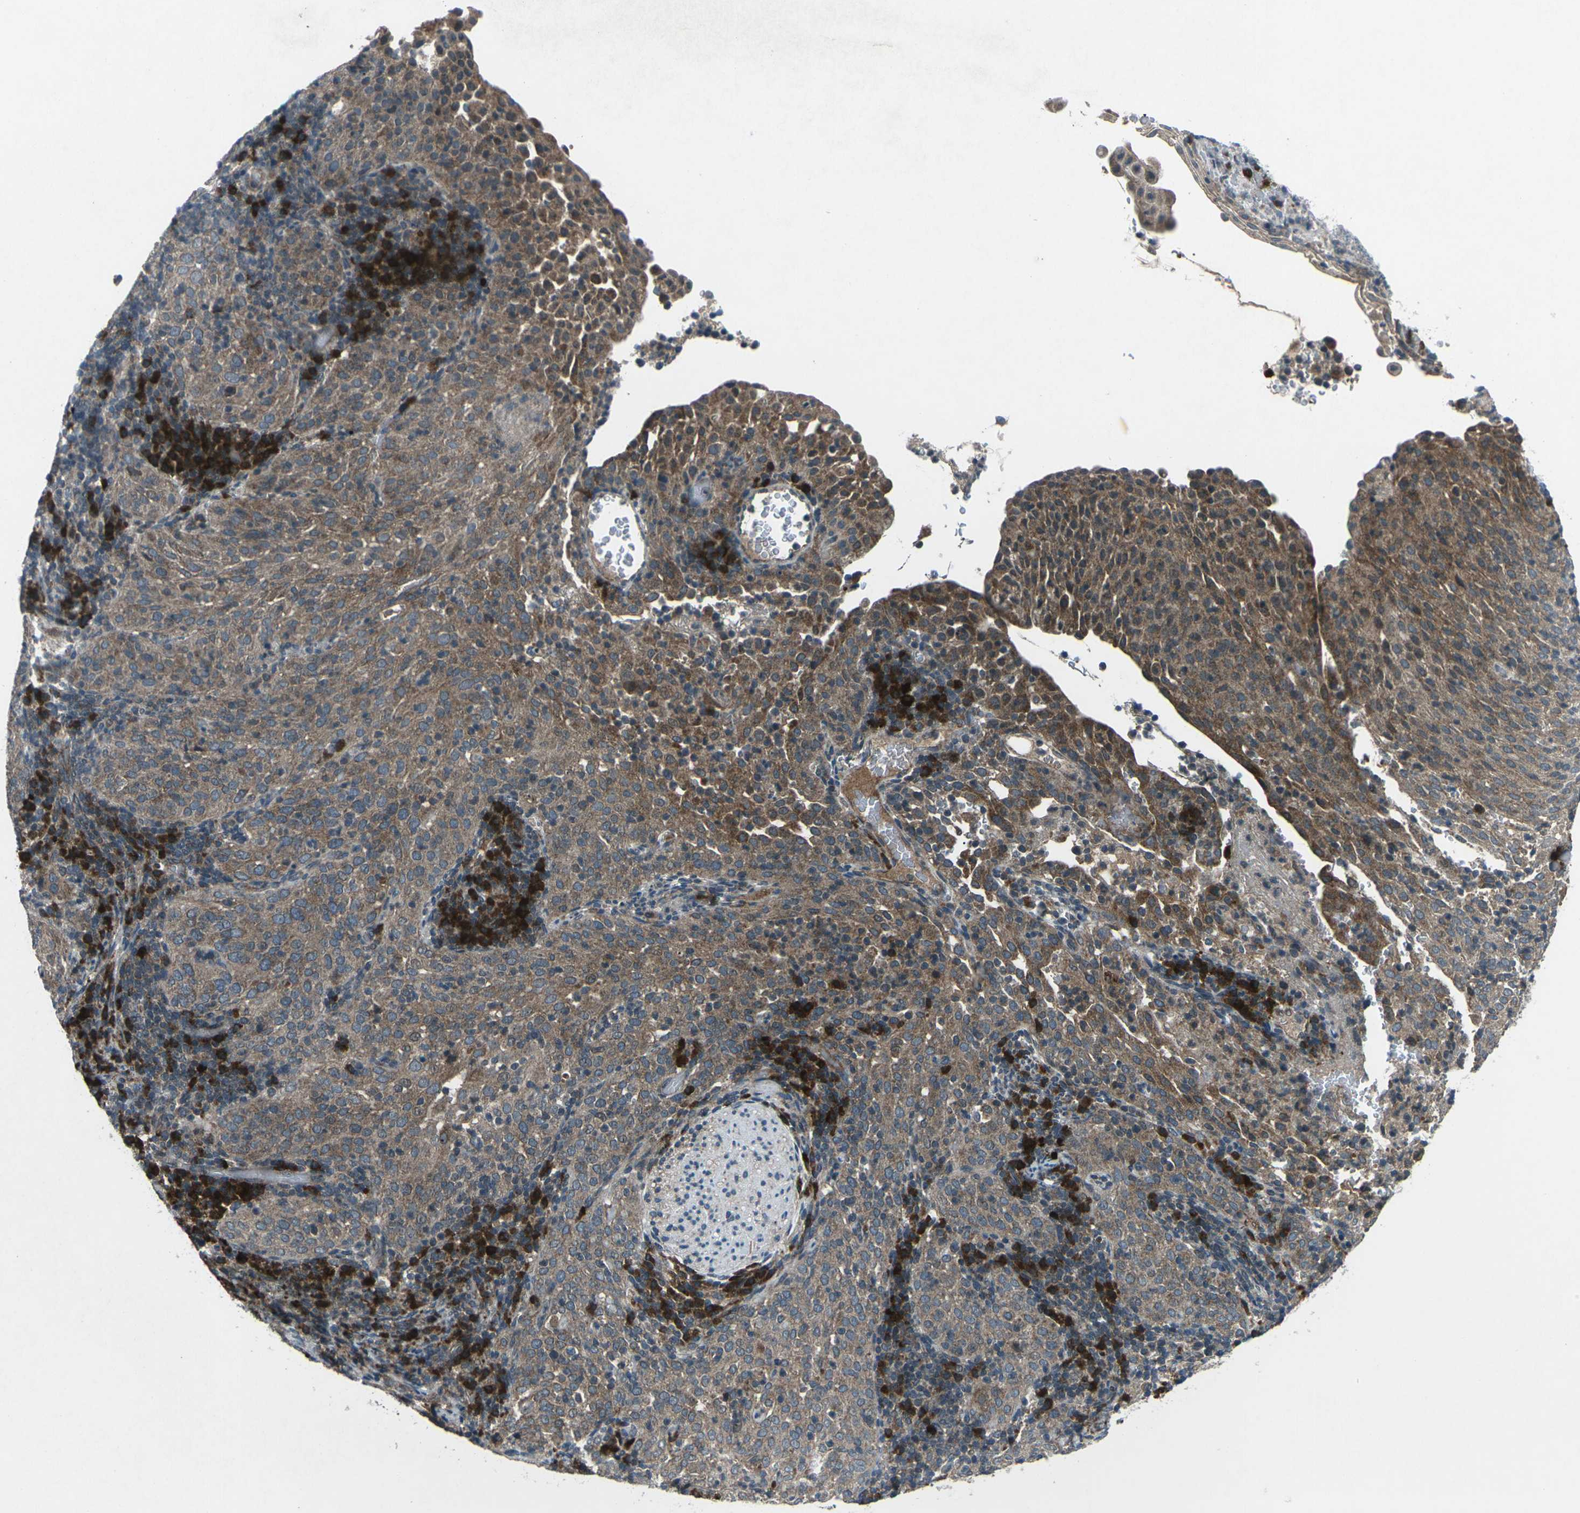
{"staining": {"intensity": "moderate", "quantity": ">75%", "location": "cytoplasmic/membranous"}, "tissue": "cervical cancer", "cell_type": "Tumor cells", "image_type": "cancer", "snomed": [{"axis": "morphology", "description": "Squamous cell carcinoma, NOS"}, {"axis": "topography", "description": "Cervix"}], "caption": "Immunohistochemical staining of human squamous cell carcinoma (cervical) shows medium levels of moderate cytoplasmic/membranous expression in approximately >75% of tumor cells.", "gene": "CDK16", "patient": {"sex": "female", "age": 51}}